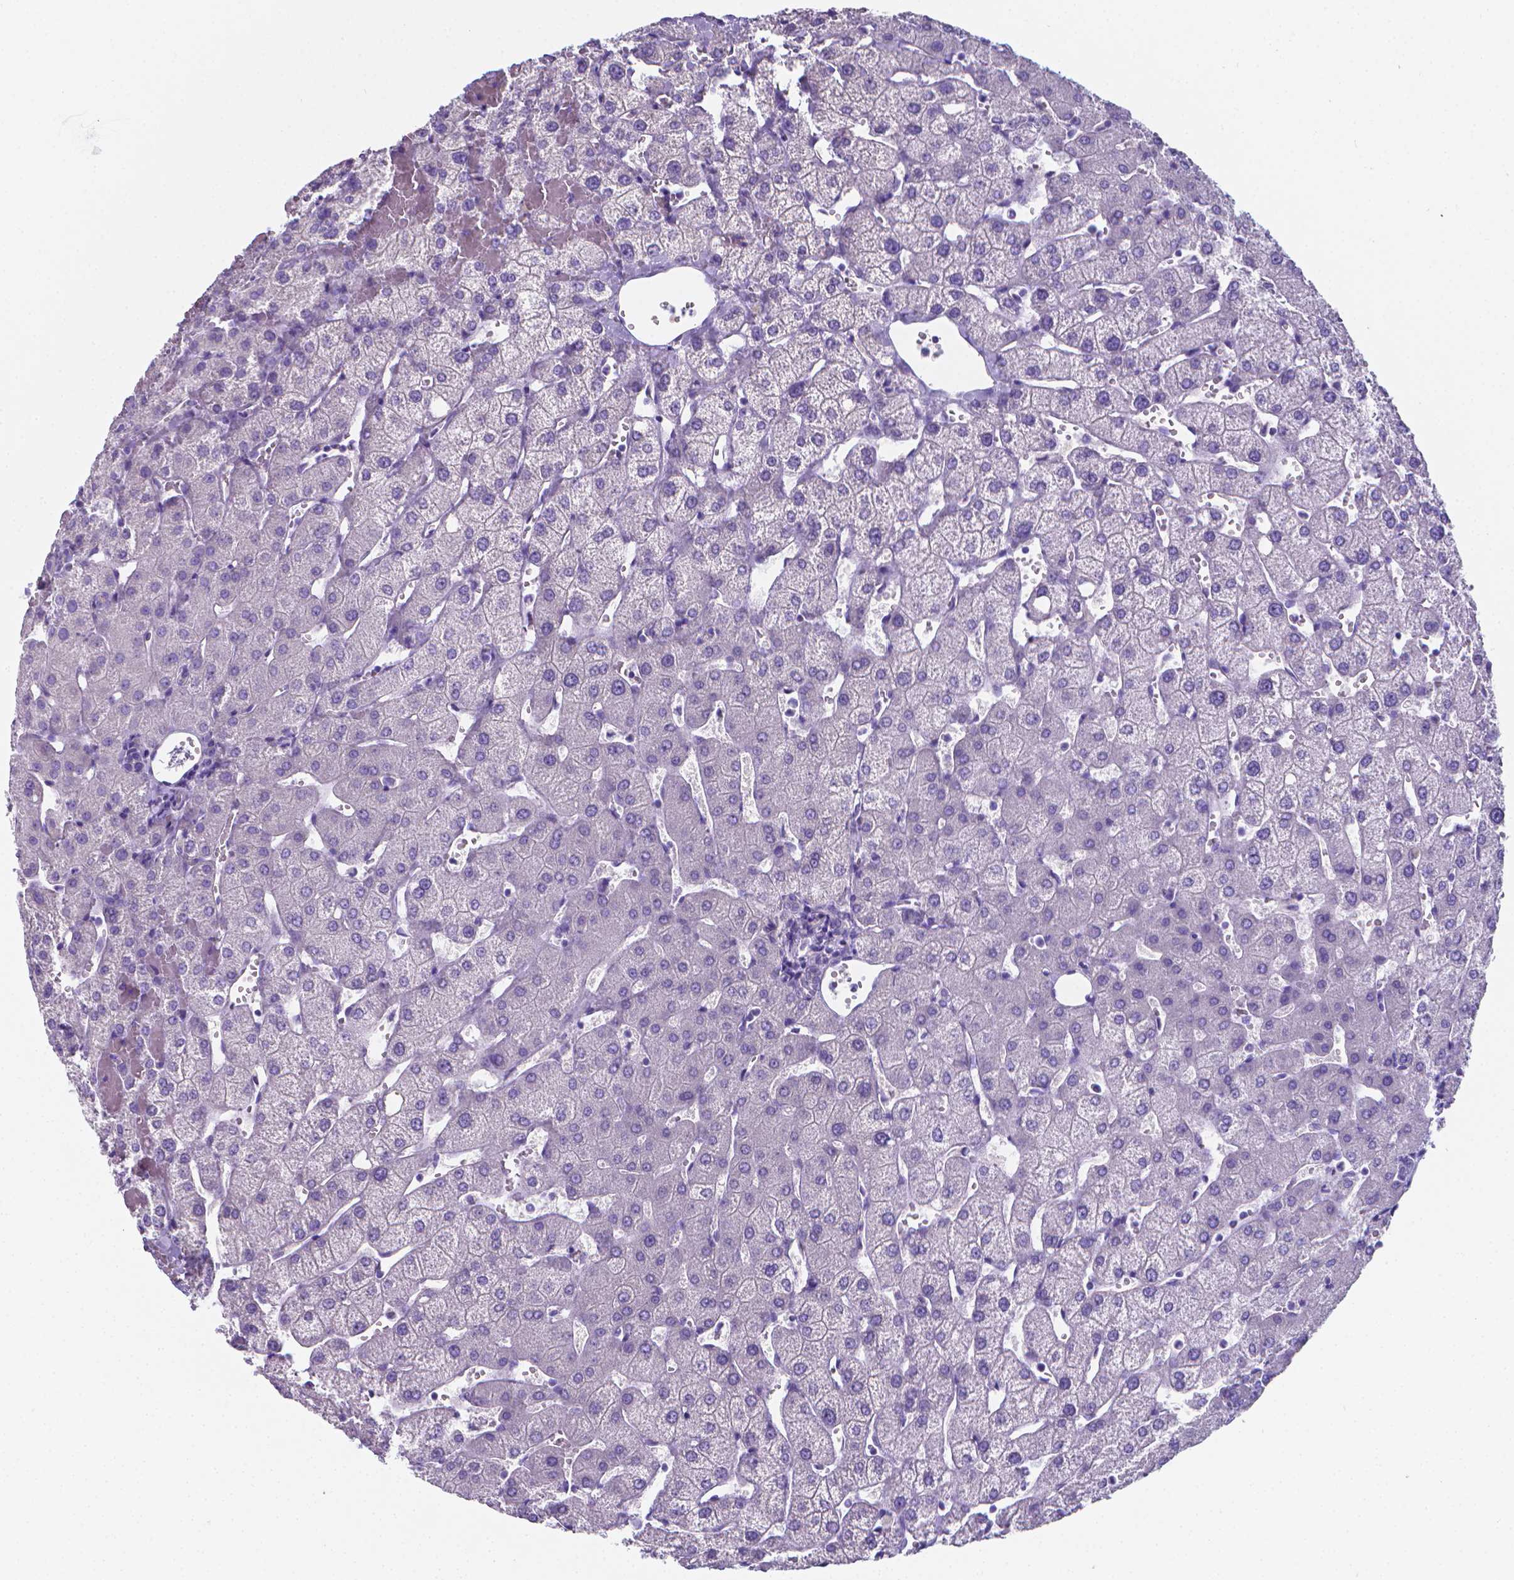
{"staining": {"intensity": "negative", "quantity": "none", "location": "none"}, "tissue": "liver", "cell_type": "Cholangiocytes", "image_type": "normal", "snomed": [{"axis": "morphology", "description": "Normal tissue, NOS"}, {"axis": "topography", "description": "Liver"}], "caption": "The histopathology image displays no staining of cholangiocytes in benign liver. The staining is performed using DAB (3,3'-diaminobenzidine) brown chromogen with nuclei counter-stained in using hematoxylin.", "gene": "LRRC73", "patient": {"sex": "female", "age": 54}}